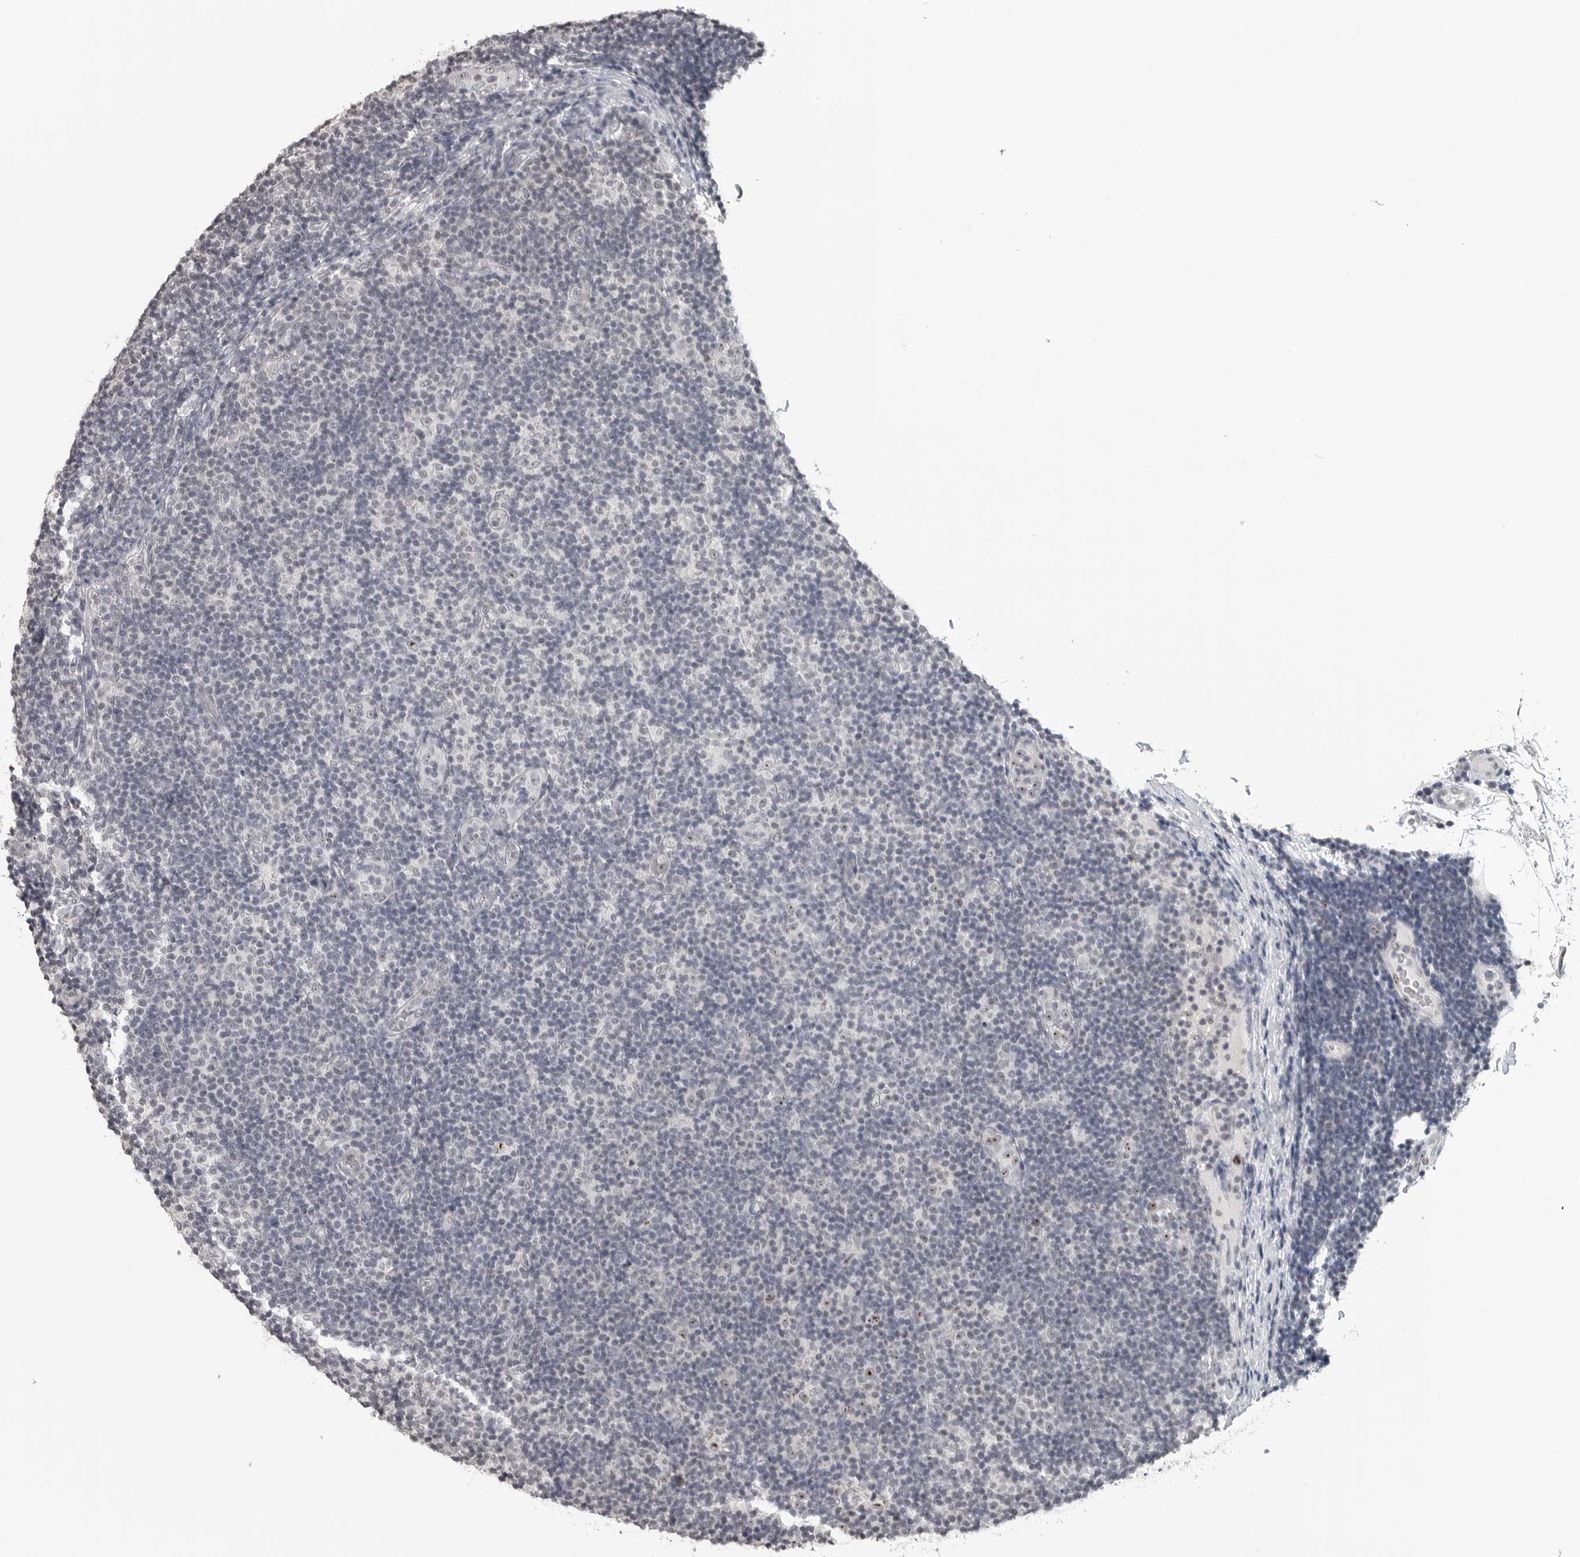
{"staining": {"intensity": "moderate", "quantity": "<25%", "location": "nuclear"}, "tissue": "lymphoma", "cell_type": "Tumor cells", "image_type": "cancer", "snomed": [{"axis": "morphology", "description": "Malignant lymphoma, non-Hodgkin's type, Low grade"}, {"axis": "topography", "description": "Lymph node"}], "caption": "IHC histopathology image of lymphoma stained for a protein (brown), which displays low levels of moderate nuclear positivity in approximately <25% of tumor cells.", "gene": "DDX54", "patient": {"sex": "male", "age": 83}}